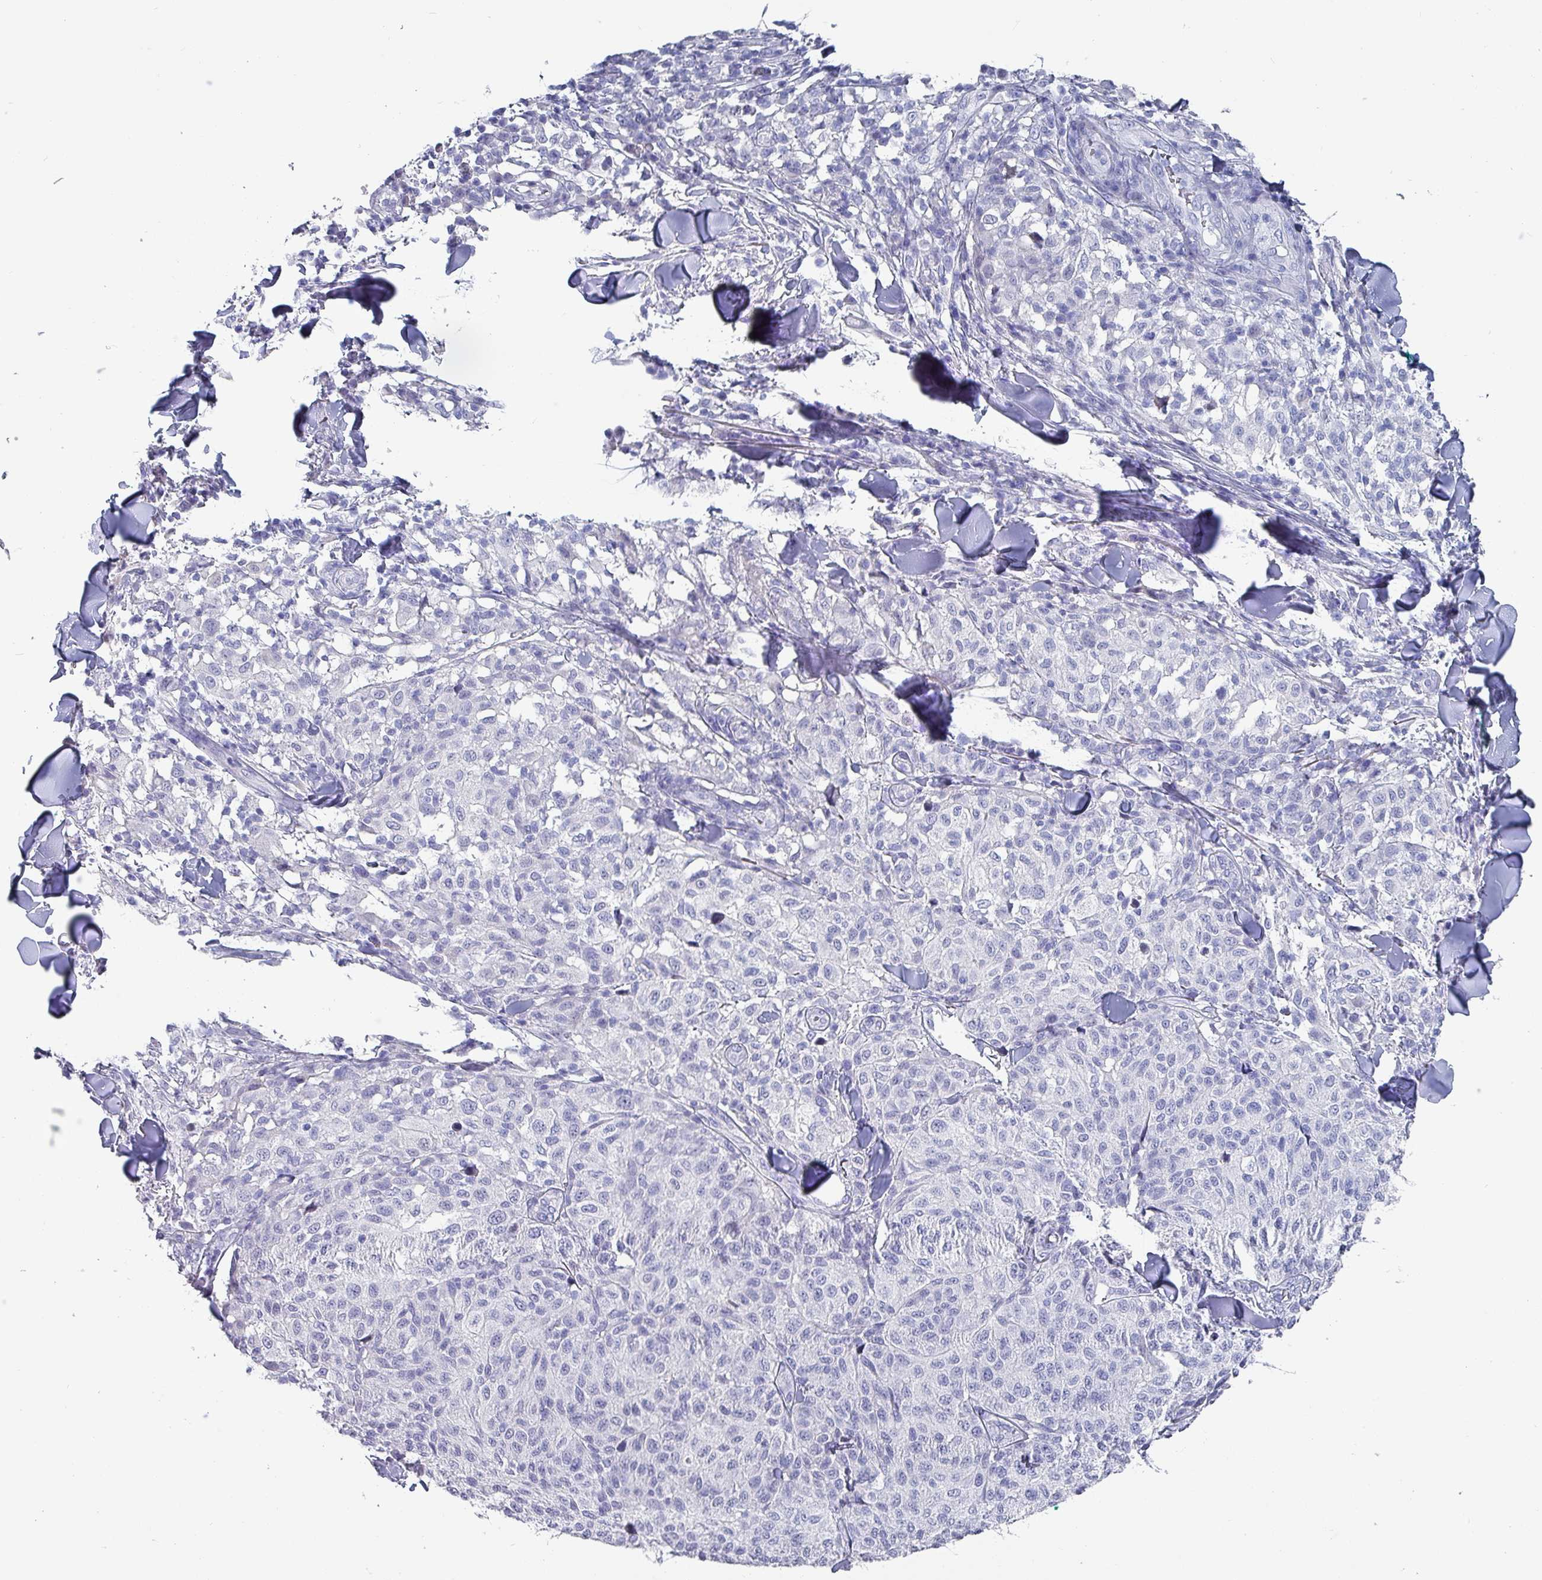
{"staining": {"intensity": "negative", "quantity": "none", "location": "none"}, "tissue": "melanoma", "cell_type": "Tumor cells", "image_type": "cancer", "snomed": [{"axis": "morphology", "description": "Malignant melanoma, NOS"}, {"axis": "topography", "description": "Skin"}], "caption": "A micrograph of malignant melanoma stained for a protein shows no brown staining in tumor cells. (Immunohistochemistry (ihc), brightfield microscopy, high magnification).", "gene": "INS-IGF2", "patient": {"sex": "male", "age": 66}}